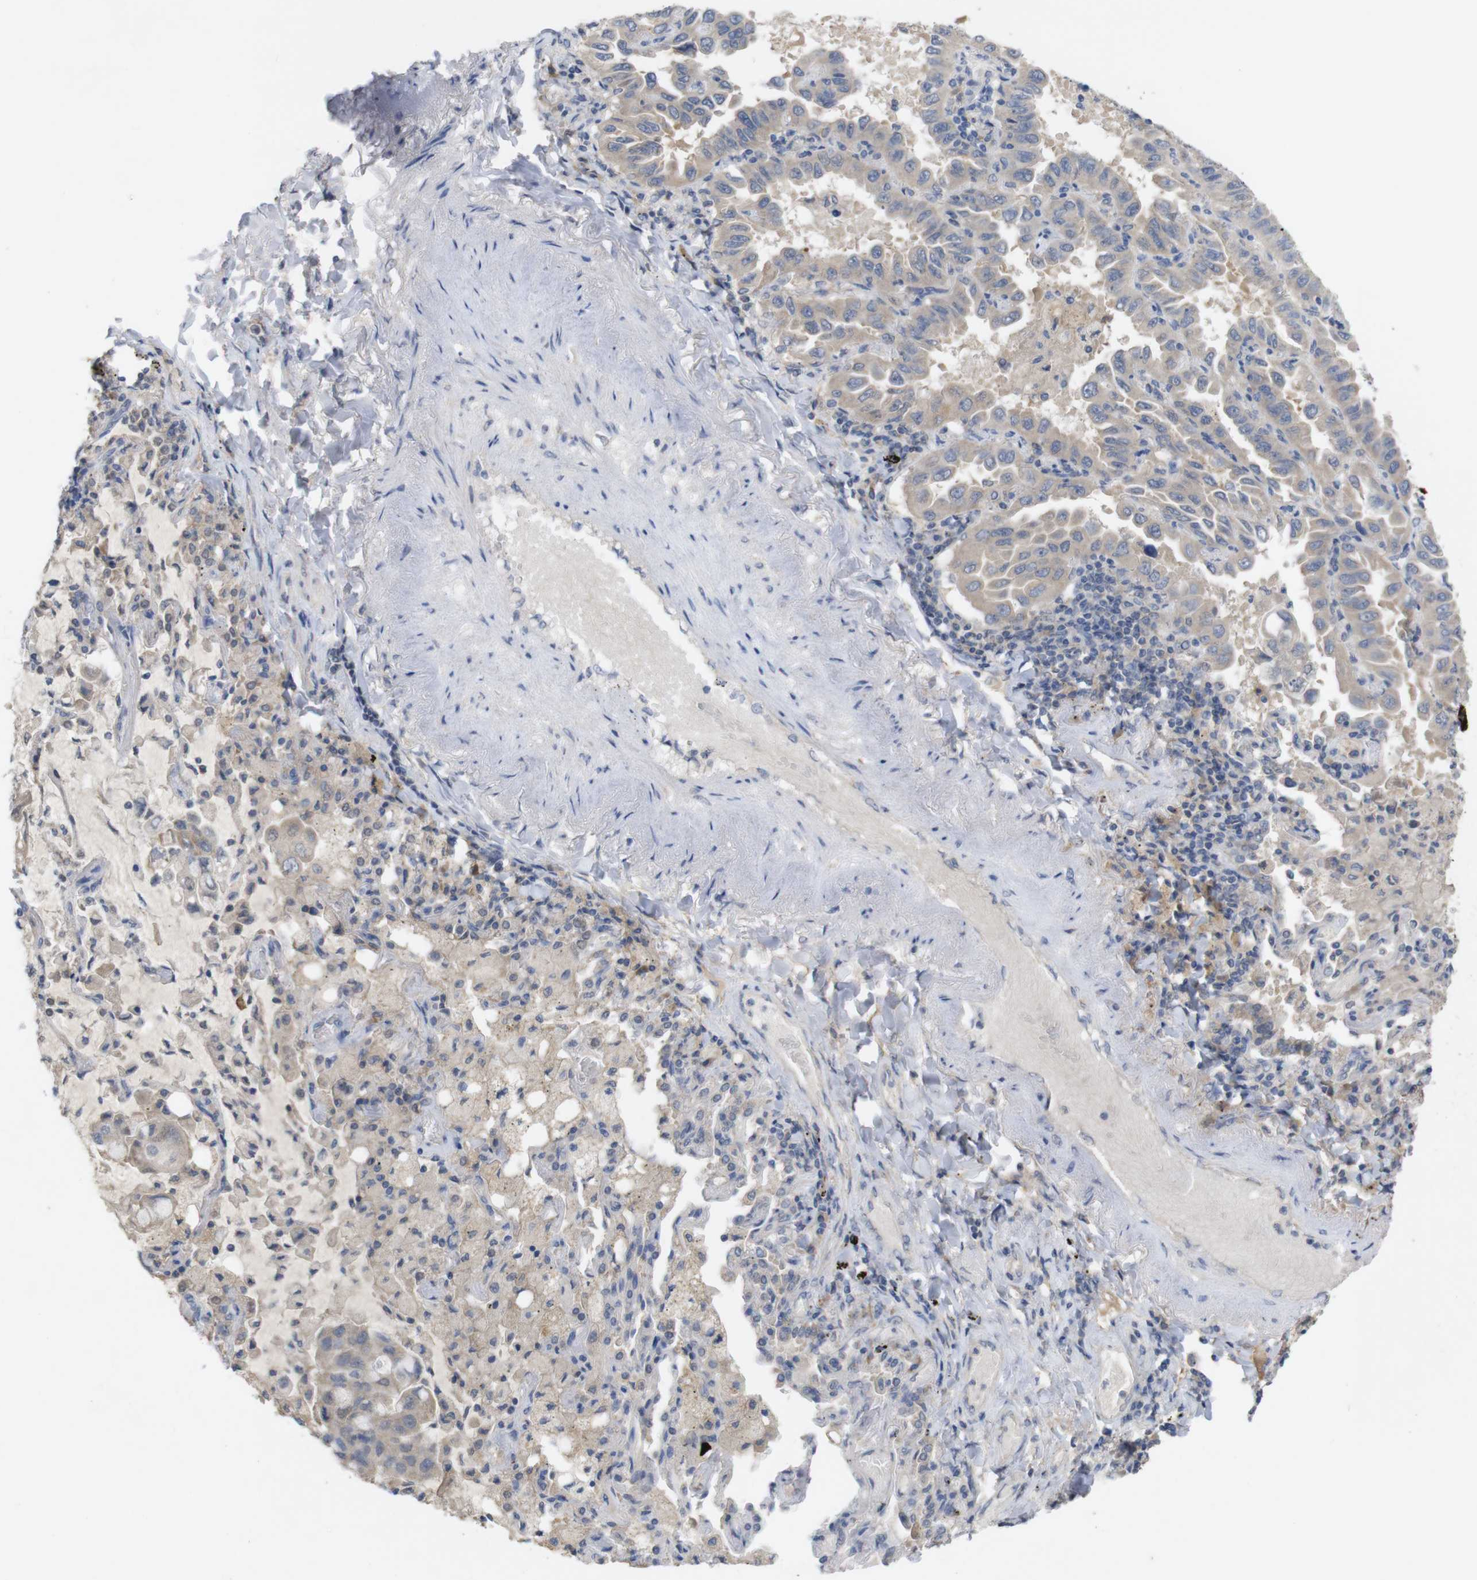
{"staining": {"intensity": "weak", "quantity": ">75%", "location": "cytoplasmic/membranous"}, "tissue": "lung cancer", "cell_type": "Tumor cells", "image_type": "cancer", "snomed": [{"axis": "morphology", "description": "Adenocarcinoma, NOS"}, {"axis": "topography", "description": "Lung"}], "caption": "Protein staining of adenocarcinoma (lung) tissue shows weak cytoplasmic/membranous positivity in about >75% of tumor cells.", "gene": "BCAR3", "patient": {"sex": "male", "age": 64}}